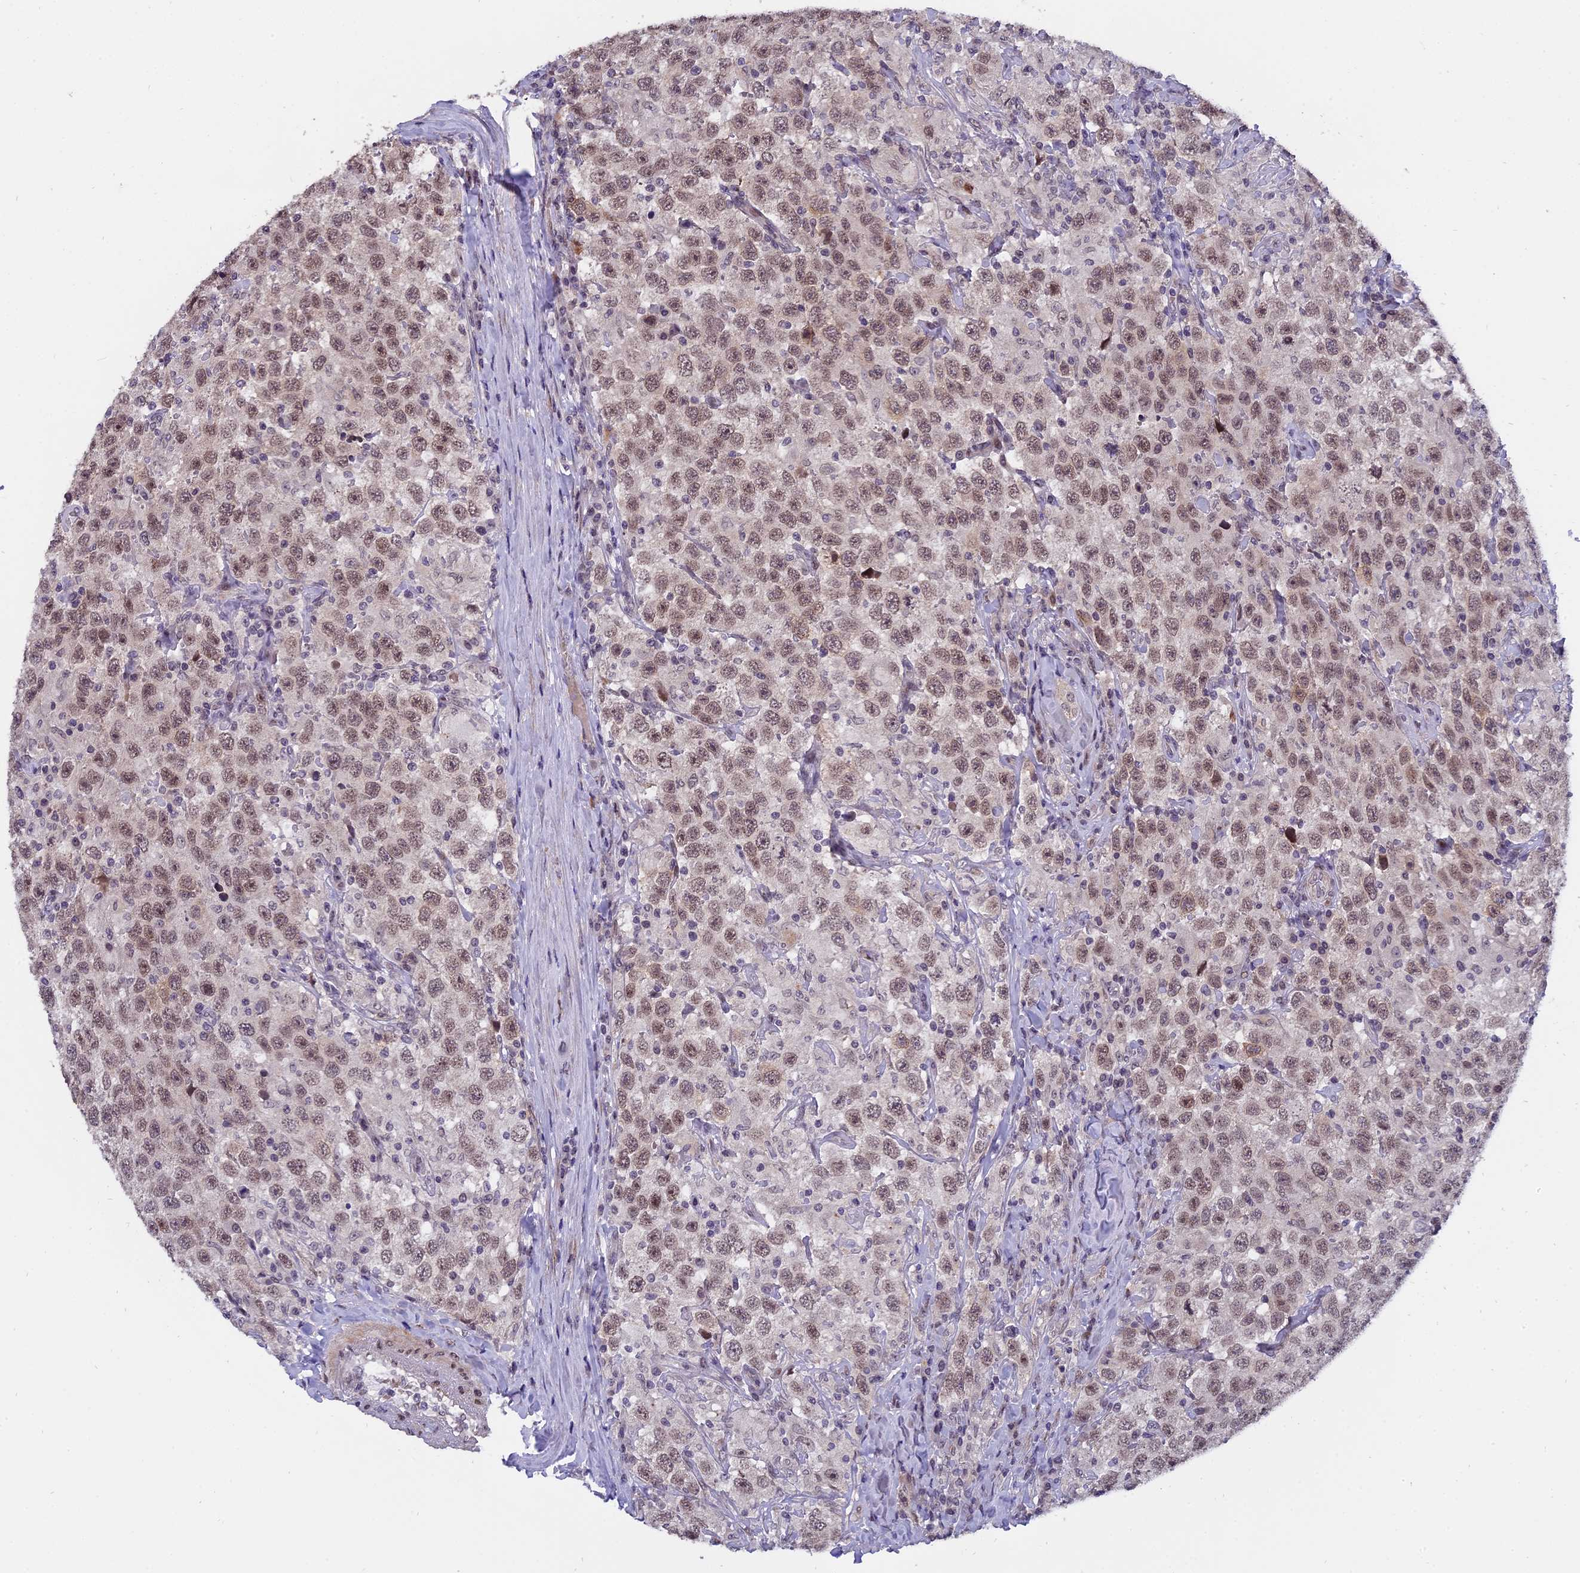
{"staining": {"intensity": "moderate", "quantity": ">75%", "location": "nuclear"}, "tissue": "testis cancer", "cell_type": "Tumor cells", "image_type": "cancer", "snomed": [{"axis": "morphology", "description": "Seminoma, NOS"}, {"axis": "topography", "description": "Testis"}], "caption": "A photomicrograph of human testis cancer stained for a protein displays moderate nuclear brown staining in tumor cells.", "gene": "PYGO1", "patient": {"sex": "male", "age": 41}}